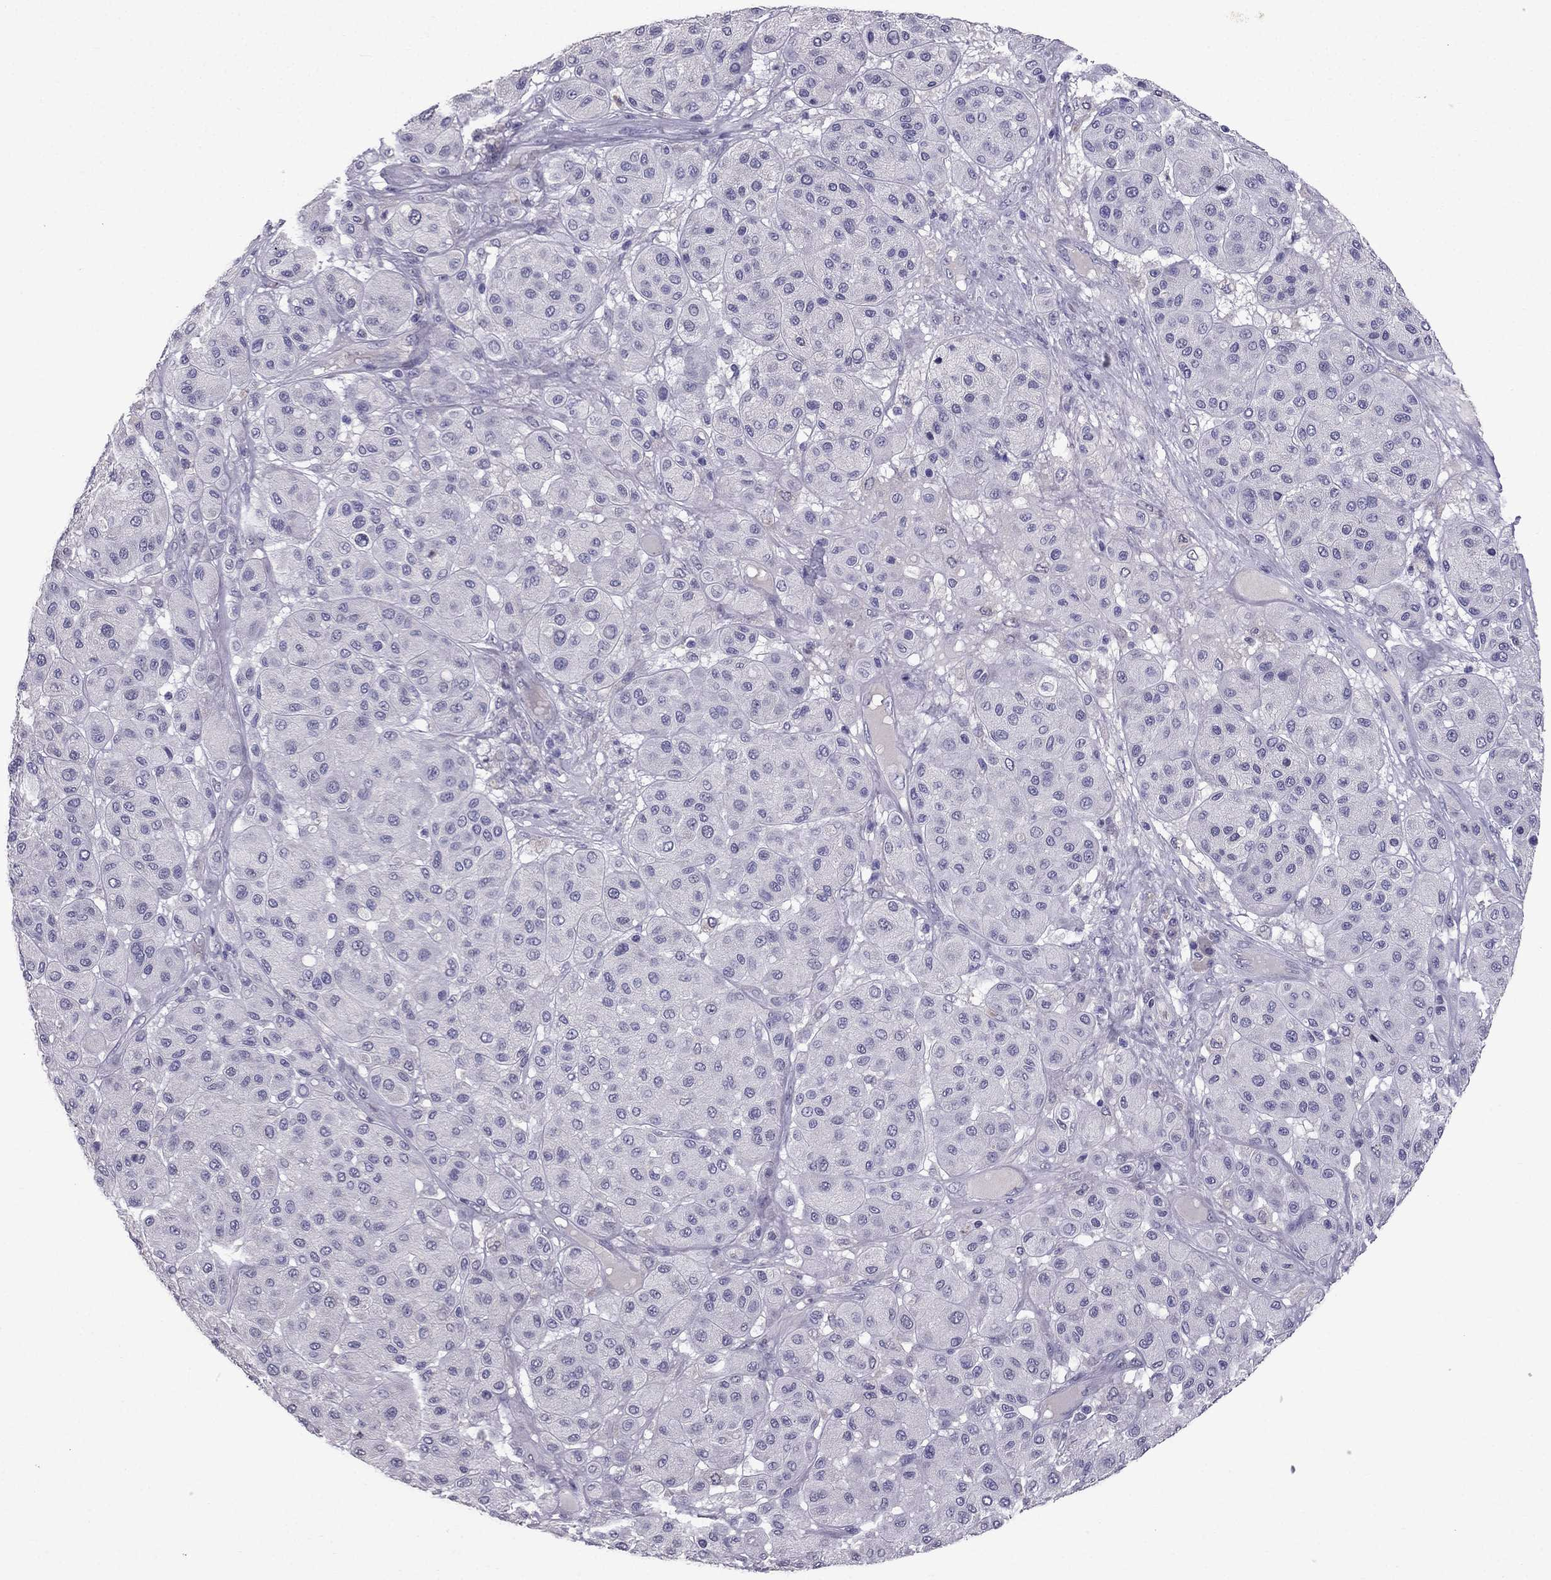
{"staining": {"intensity": "negative", "quantity": "none", "location": "none"}, "tissue": "melanoma", "cell_type": "Tumor cells", "image_type": "cancer", "snomed": [{"axis": "morphology", "description": "Malignant melanoma, Metastatic site"}, {"axis": "topography", "description": "Smooth muscle"}], "caption": "High power microscopy histopathology image of an immunohistochemistry image of malignant melanoma (metastatic site), revealing no significant positivity in tumor cells.", "gene": "SCG5", "patient": {"sex": "male", "age": 41}}